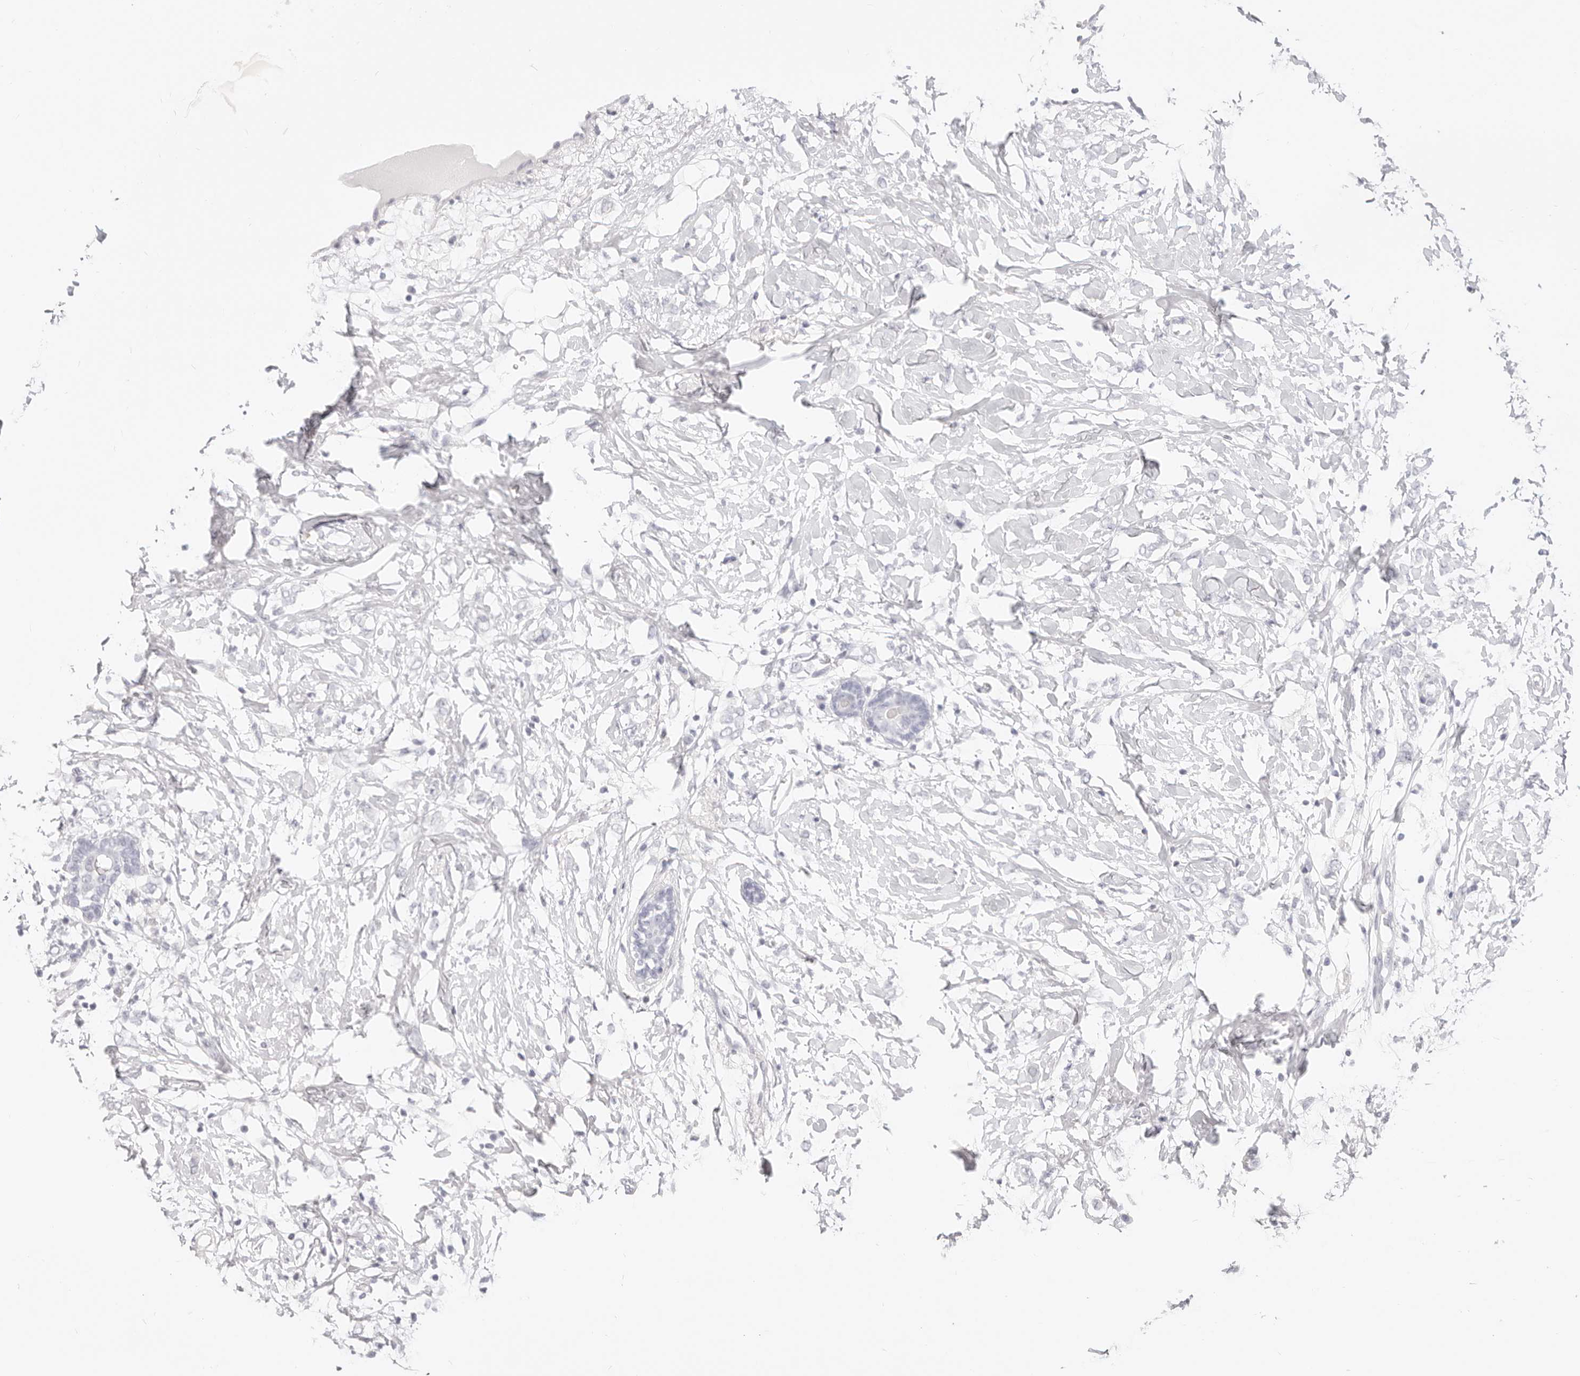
{"staining": {"intensity": "negative", "quantity": "none", "location": "none"}, "tissue": "breast cancer", "cell_type": "Tumor cells", "image_type": "cancer", "snomed": [{"axis": "morphology", "description": "Normal tissue, NOS"}, {"axis": "morphology", "description": "Lobular carcinoma"}, {"axis": "topography", "description": "Breast"}], "caption": "An IHC histopathology image of breast cancer is shown. There is no staining in tumor cells of breast cancer.", "gene": "CAMP", "patient": {"sex": "female", "age": 47}}